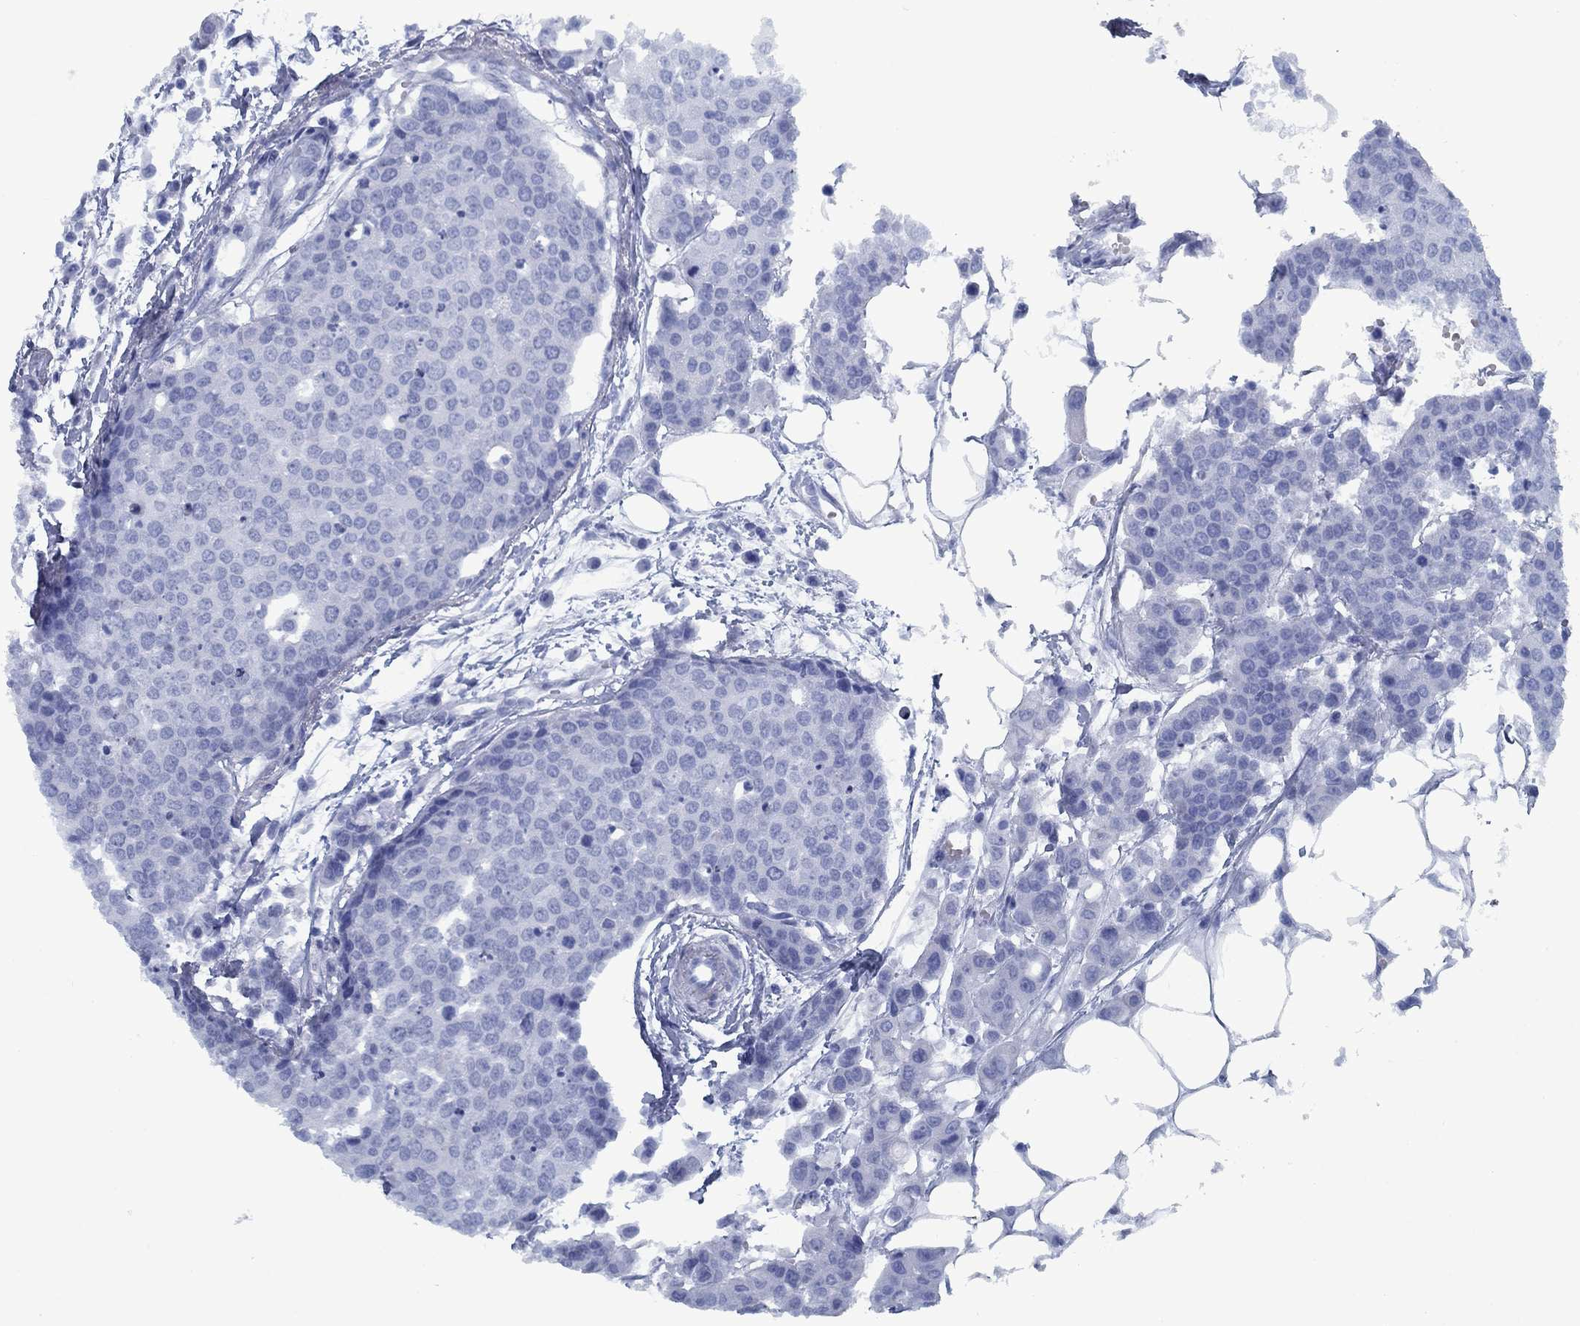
{"staining": {"intensity": "negative", "quantity": "none", "location": "none"}, "tissue": "carcinoid", "cell_type": "Tumor cells", "image_type": "cancer", "snomed": [{"axis": "morphology", "description": "Carcinoid, malignant, NOS"}, {"axis": "topography", "description": "Colon"}], "caption": "The histopathology image demonstrates no staining of tumor cells in carcinoid (malignant). Nuclei are stained in blue.", "gene": "PNMA8A", "patient": {"sex": "male", "age": 81}}